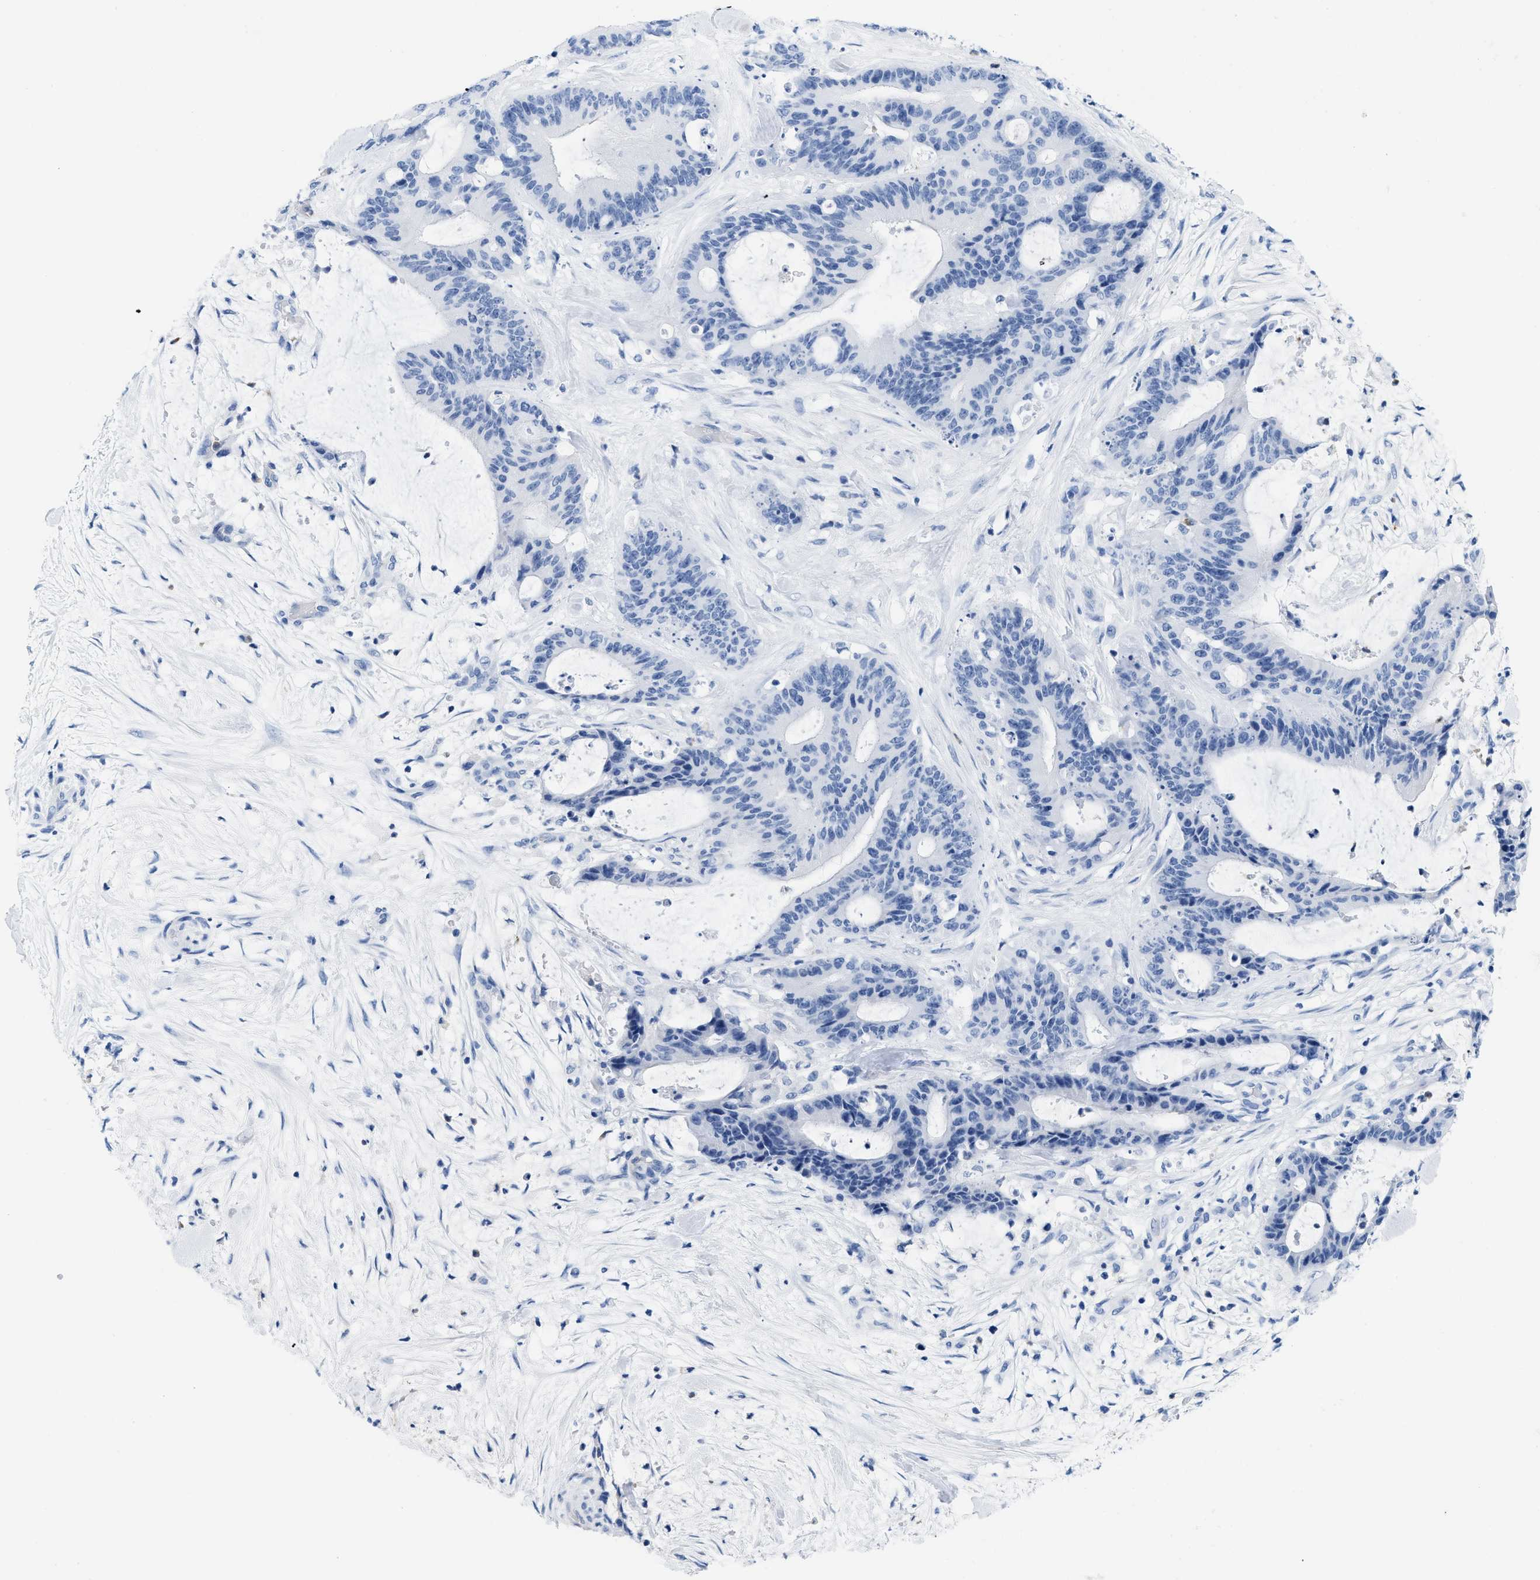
{"staining": {"intensity": "negative", "quantity": "none", "location": "none"}, "tissue": "liver cancer", "cell_type": "Tumor cells", "image_type": "cancer", "snomed": [{"axis": "morphology", "description": "Cholangiocarcinoma"}, {"axis": "topography", "description": "Liver"}], "caption": "Protein analysis of cholangiocarcinoma (liver) shows no significant positivity in tumor cells.", "gene": "CR1", "patient": {"sex": "female", "age": 73}}